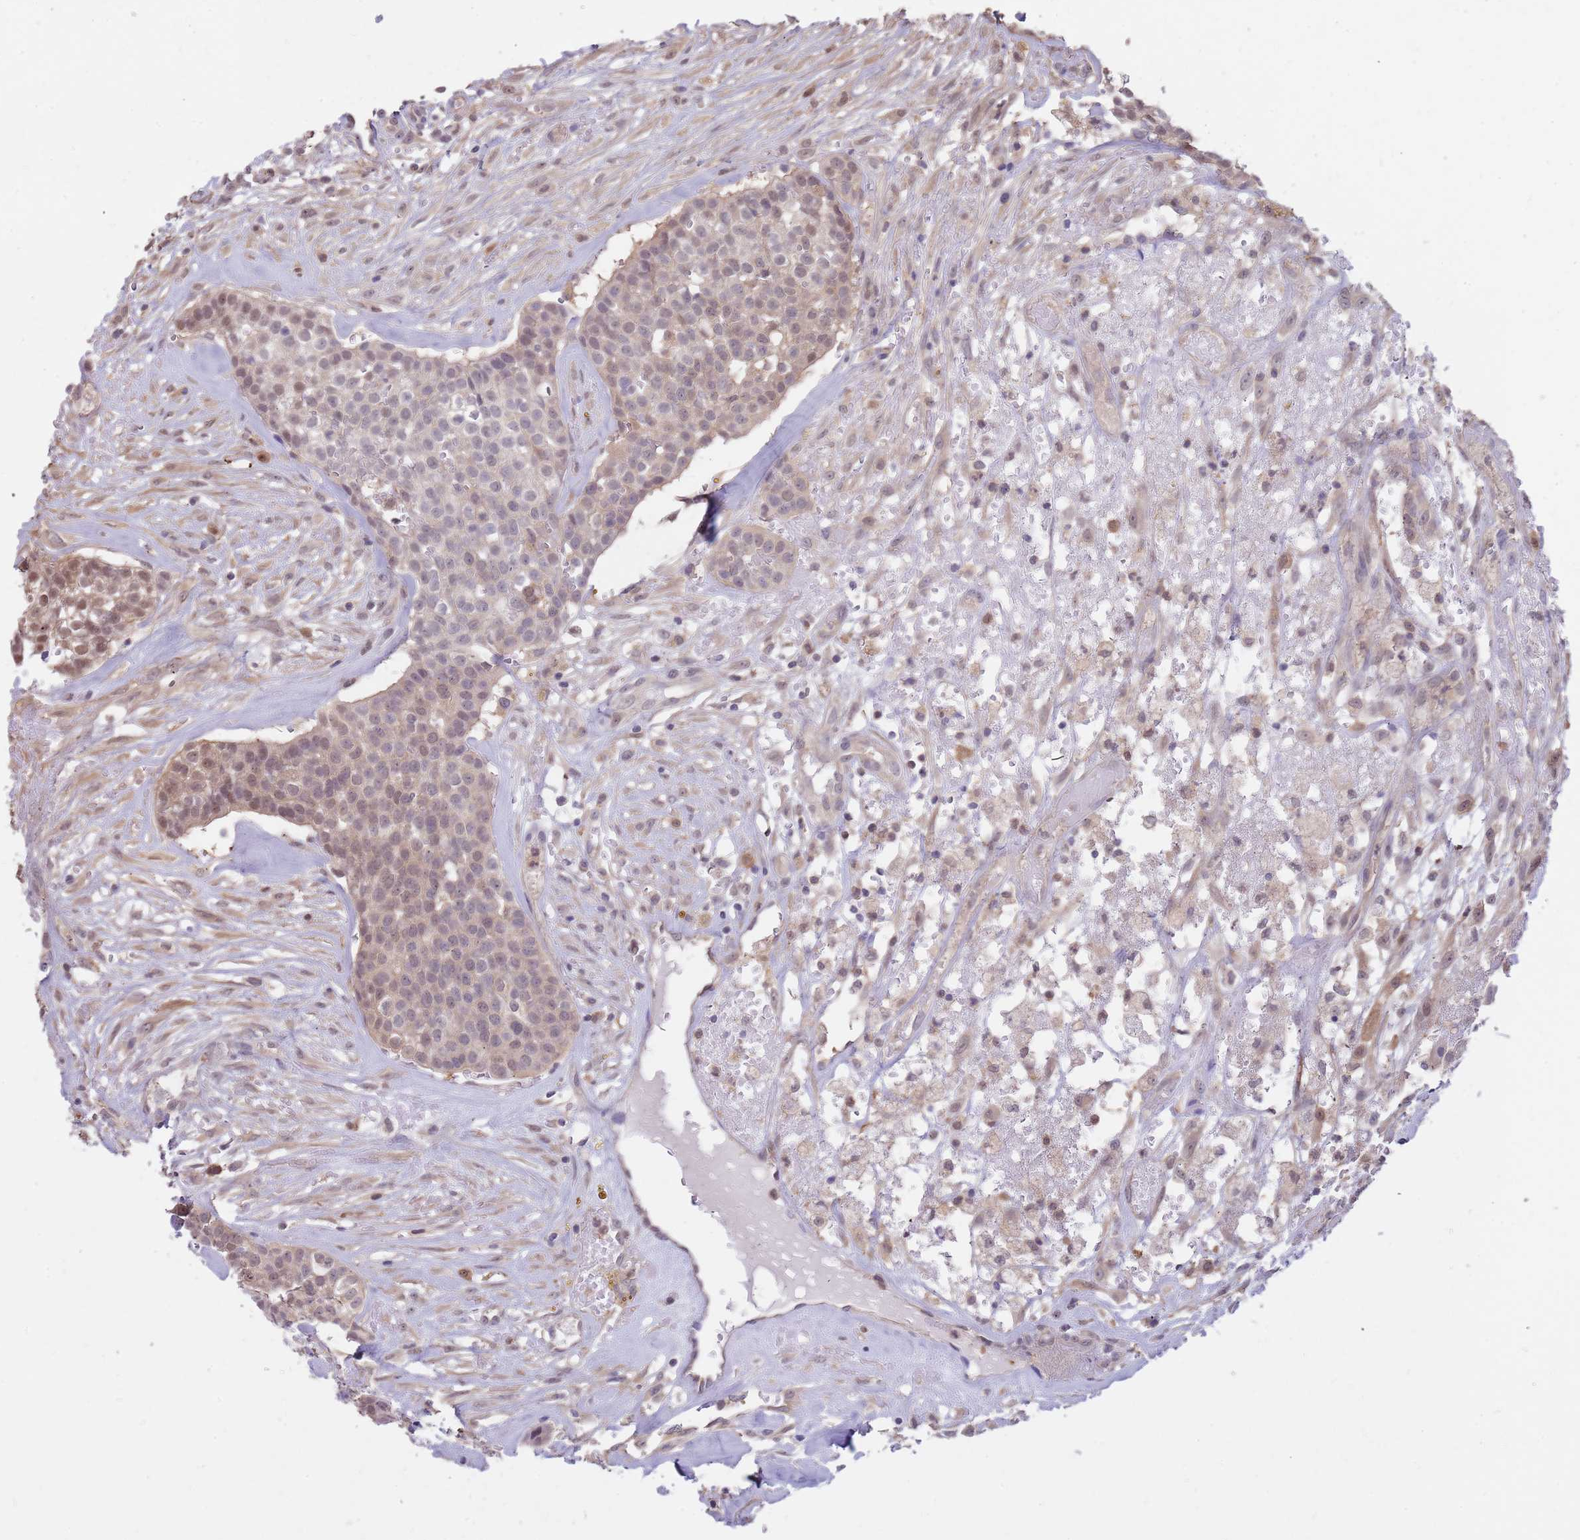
{"staining": {"intensity": "weak", "quantity": ">75%", "location": "cytoplasmic/membranous,nuclear"}, "tissue": "head and neck cancer", "cell_type": "Tumor cells", "image_type": "cancer", "snomed": [{"axis": "morphology", "description": "Adenocarcinoma, NOS"}, {"axis": "topography", "description": "Head-Neck"}], "caption": "Immunohistochemistry (IHC) micrograph of human head and neck cancer (adenocarcinoma) stained for a protein (brown), which displays low levels of weak cytoplasmic/membranous and nuclear staining in approximately >75% of tumor cells.", "gene": "AP5S1", "patient": {"sex": "male", "age": 81}}